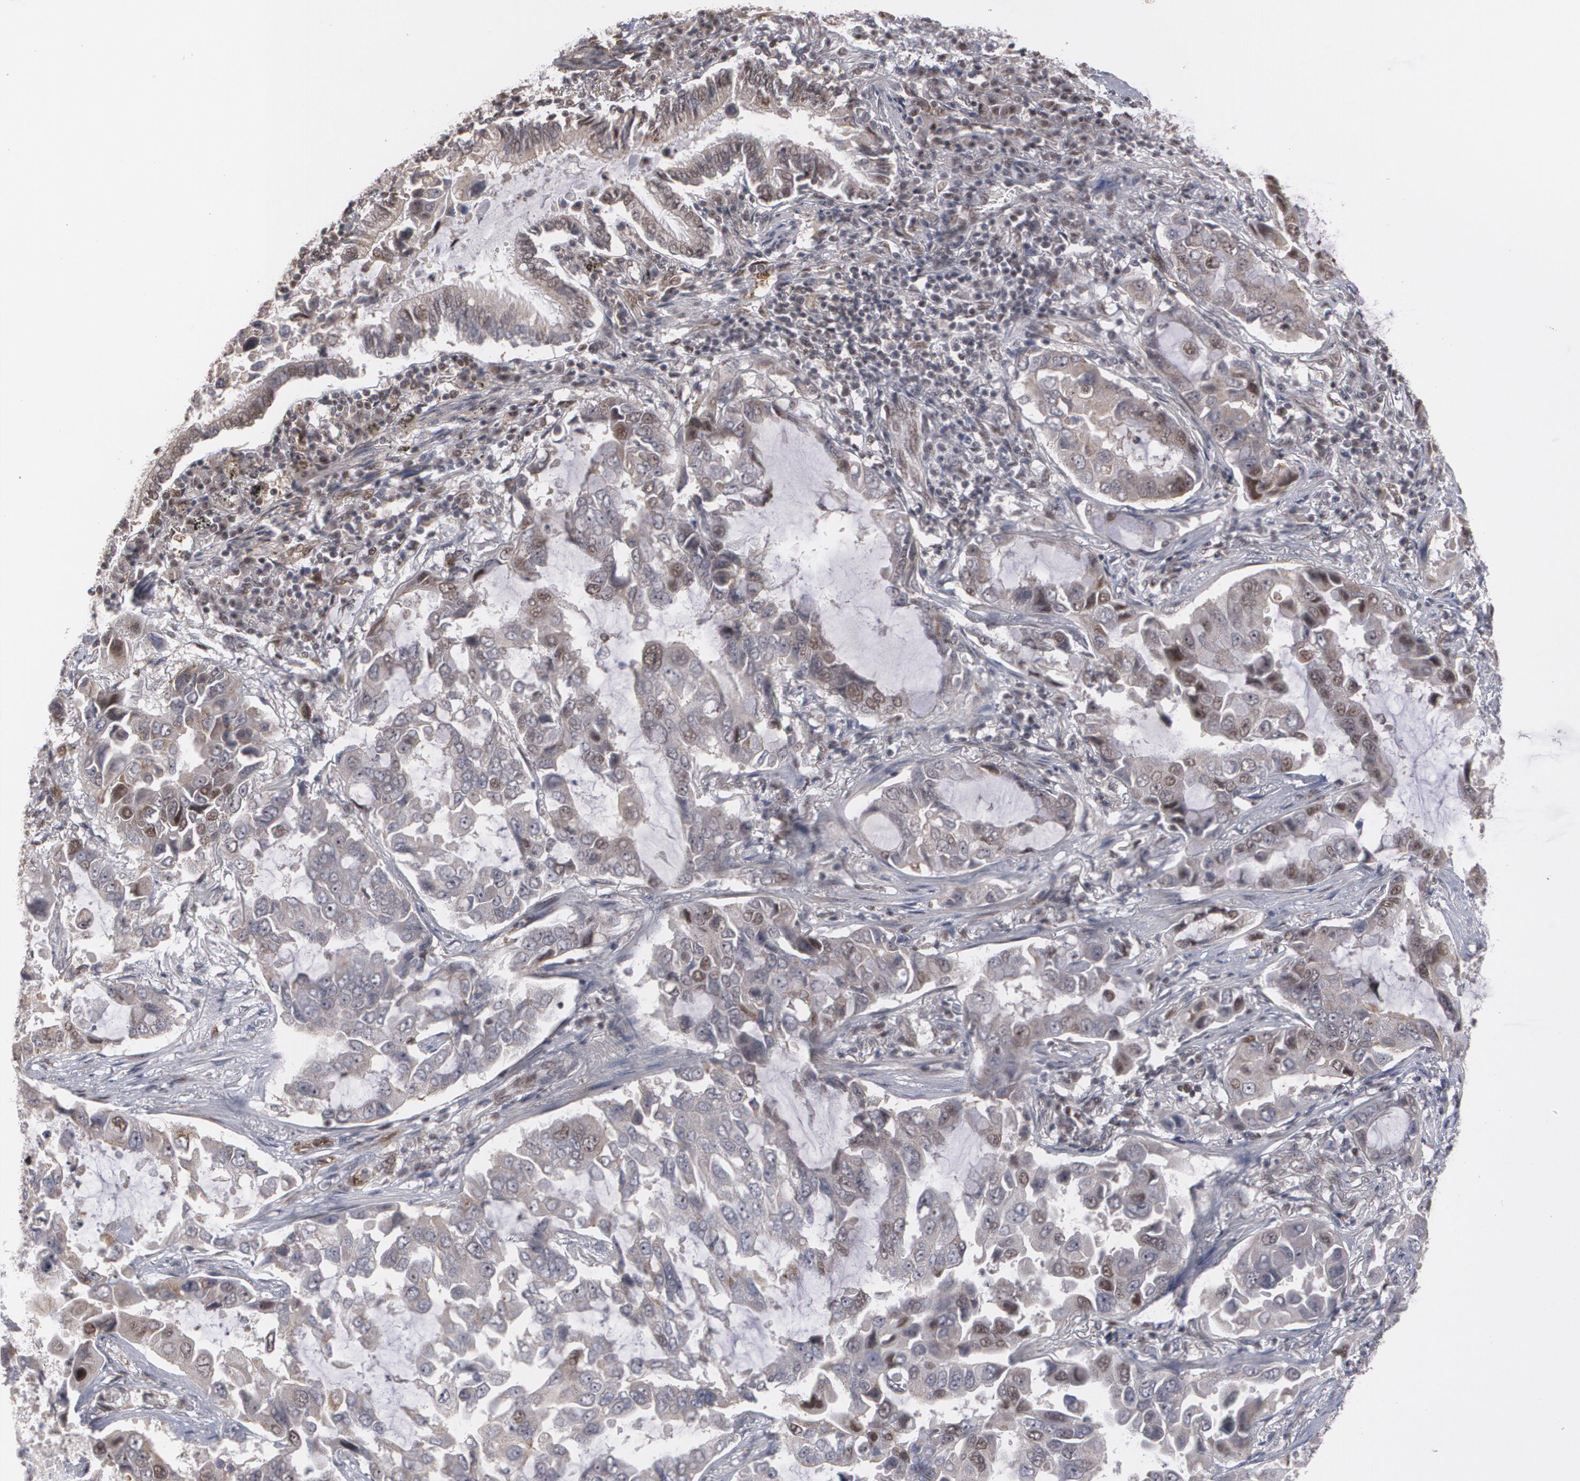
{"staining": {"intensity": "weak", "quantity": ">75%", "location": "nuclear"}, "tissue": "lung cancer", "cell_type": "Tumor cells", "image_type": "cancer", "snomed": [{"axis": "morphology", "description": "Adenocarcinoma, NOS"}, {"axis": "topography", "description": "Lung"}], "caption": "The histopathology image displays a brown stain indicating the presence of a protein in the nuclear of tumor cells in adenocarcinoma (lung). Immunohistochemistry stains the protein of interest in brown and the nuclei are stained blue.", "gene": "ZNF75A", "patient": {"sex": "male", "age": 64}}